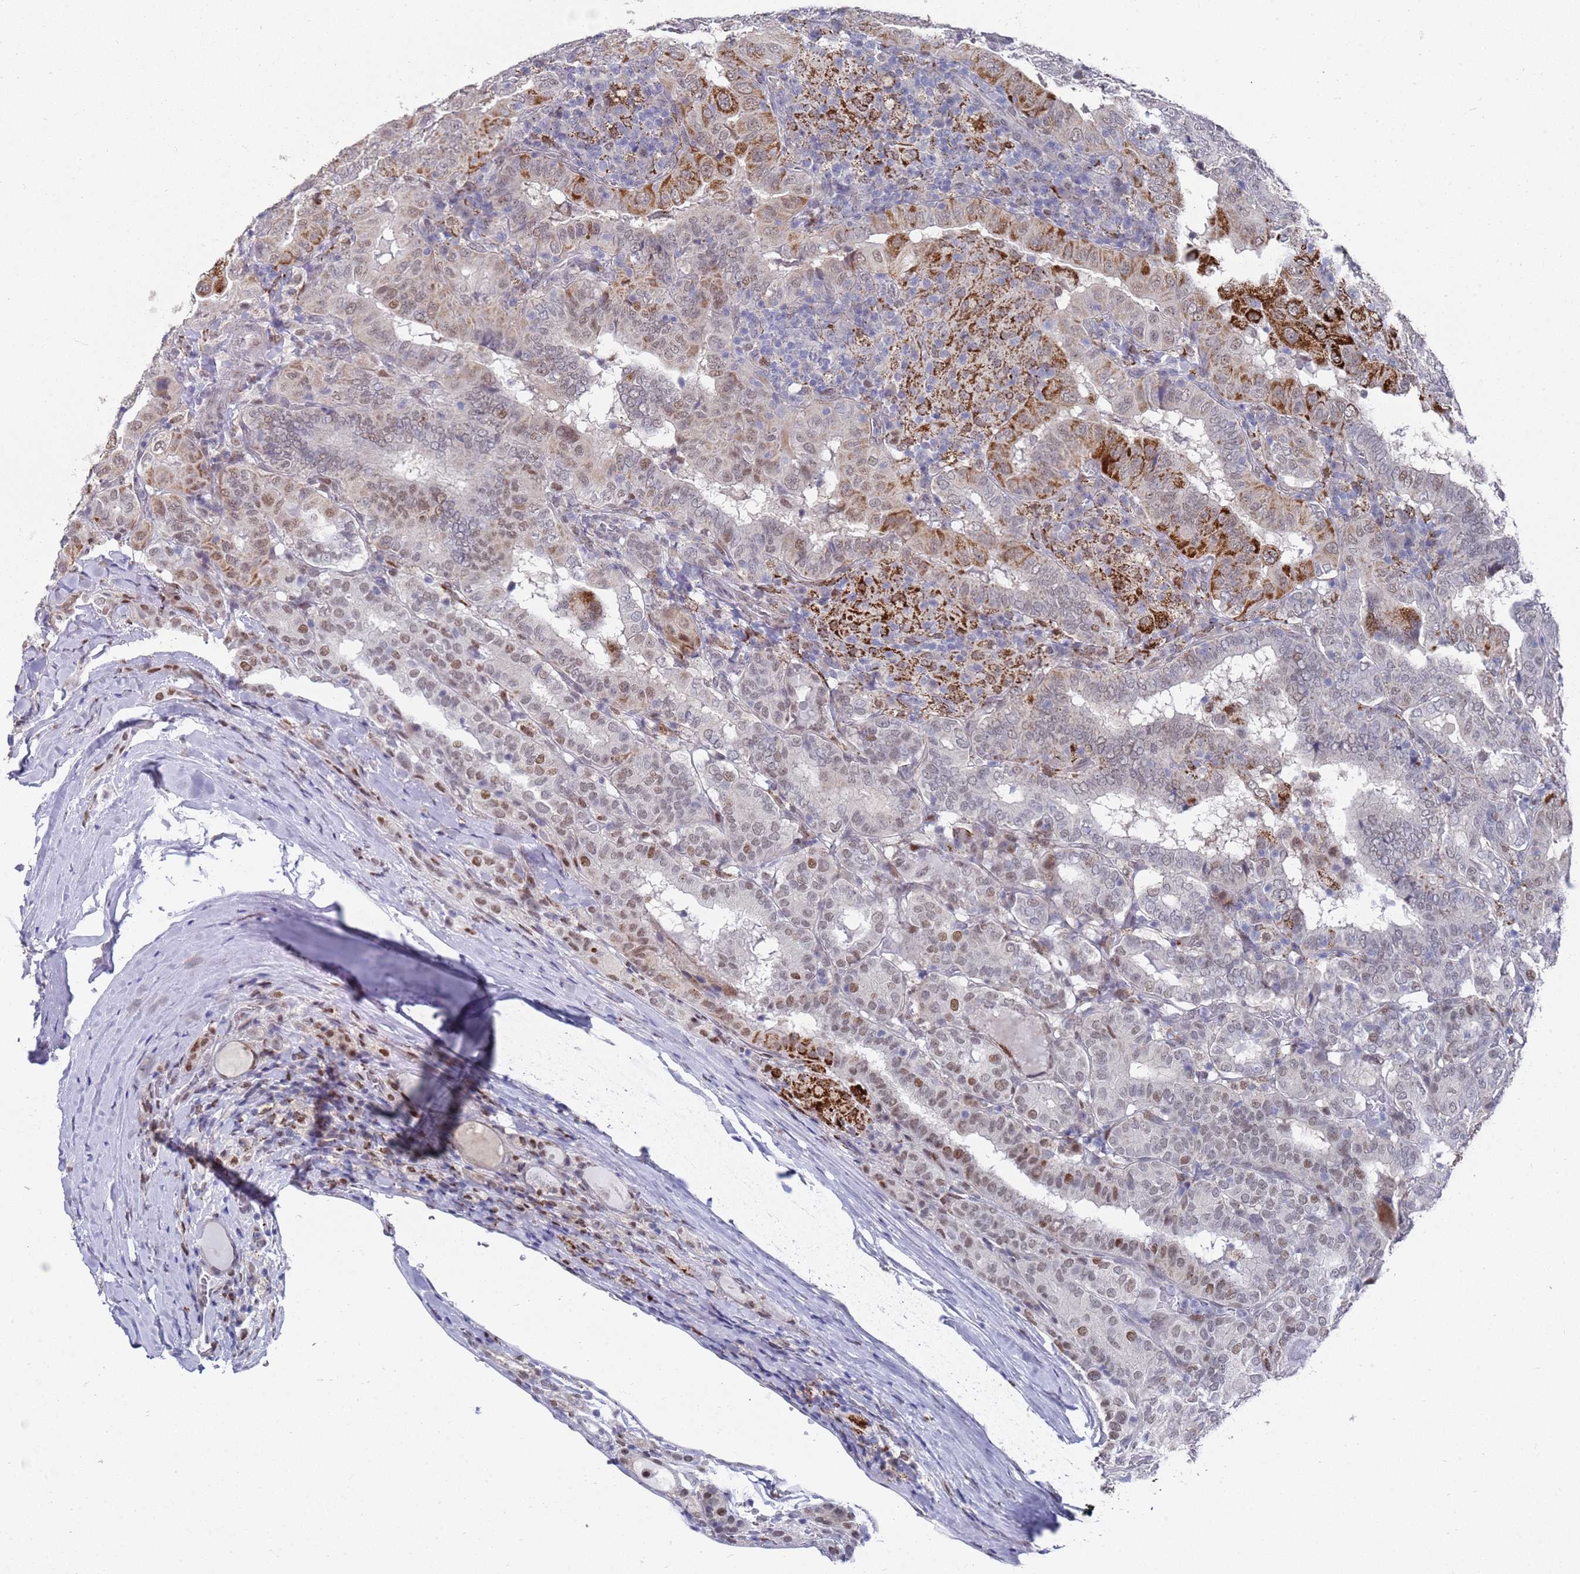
{"staining": {"intensity": "moderate", "quantity": "25%-75%", "location": "cytoplasmic/membranous,nuclear"}, "tissue": "thyroid cancer", "cell_type": "Tumor cells", "image_type": "cancer", "snomed": [{"axis": "morphology", "description": "Papillary adenocarcinoma, NOS"}, {"axis": "topography", "description": "Thyroid gland"}], "caption": "High-power microscopy captured an immunohistochemistry micrograph of thyroid cancer (papillary adenocarcinoma), revealing moderate cytoplasmic/membranous and nuclear positivity in about 25%-75% of tumor cells.", "gene": "COPS6", "patient": {"sex": "female", "age": 72}}